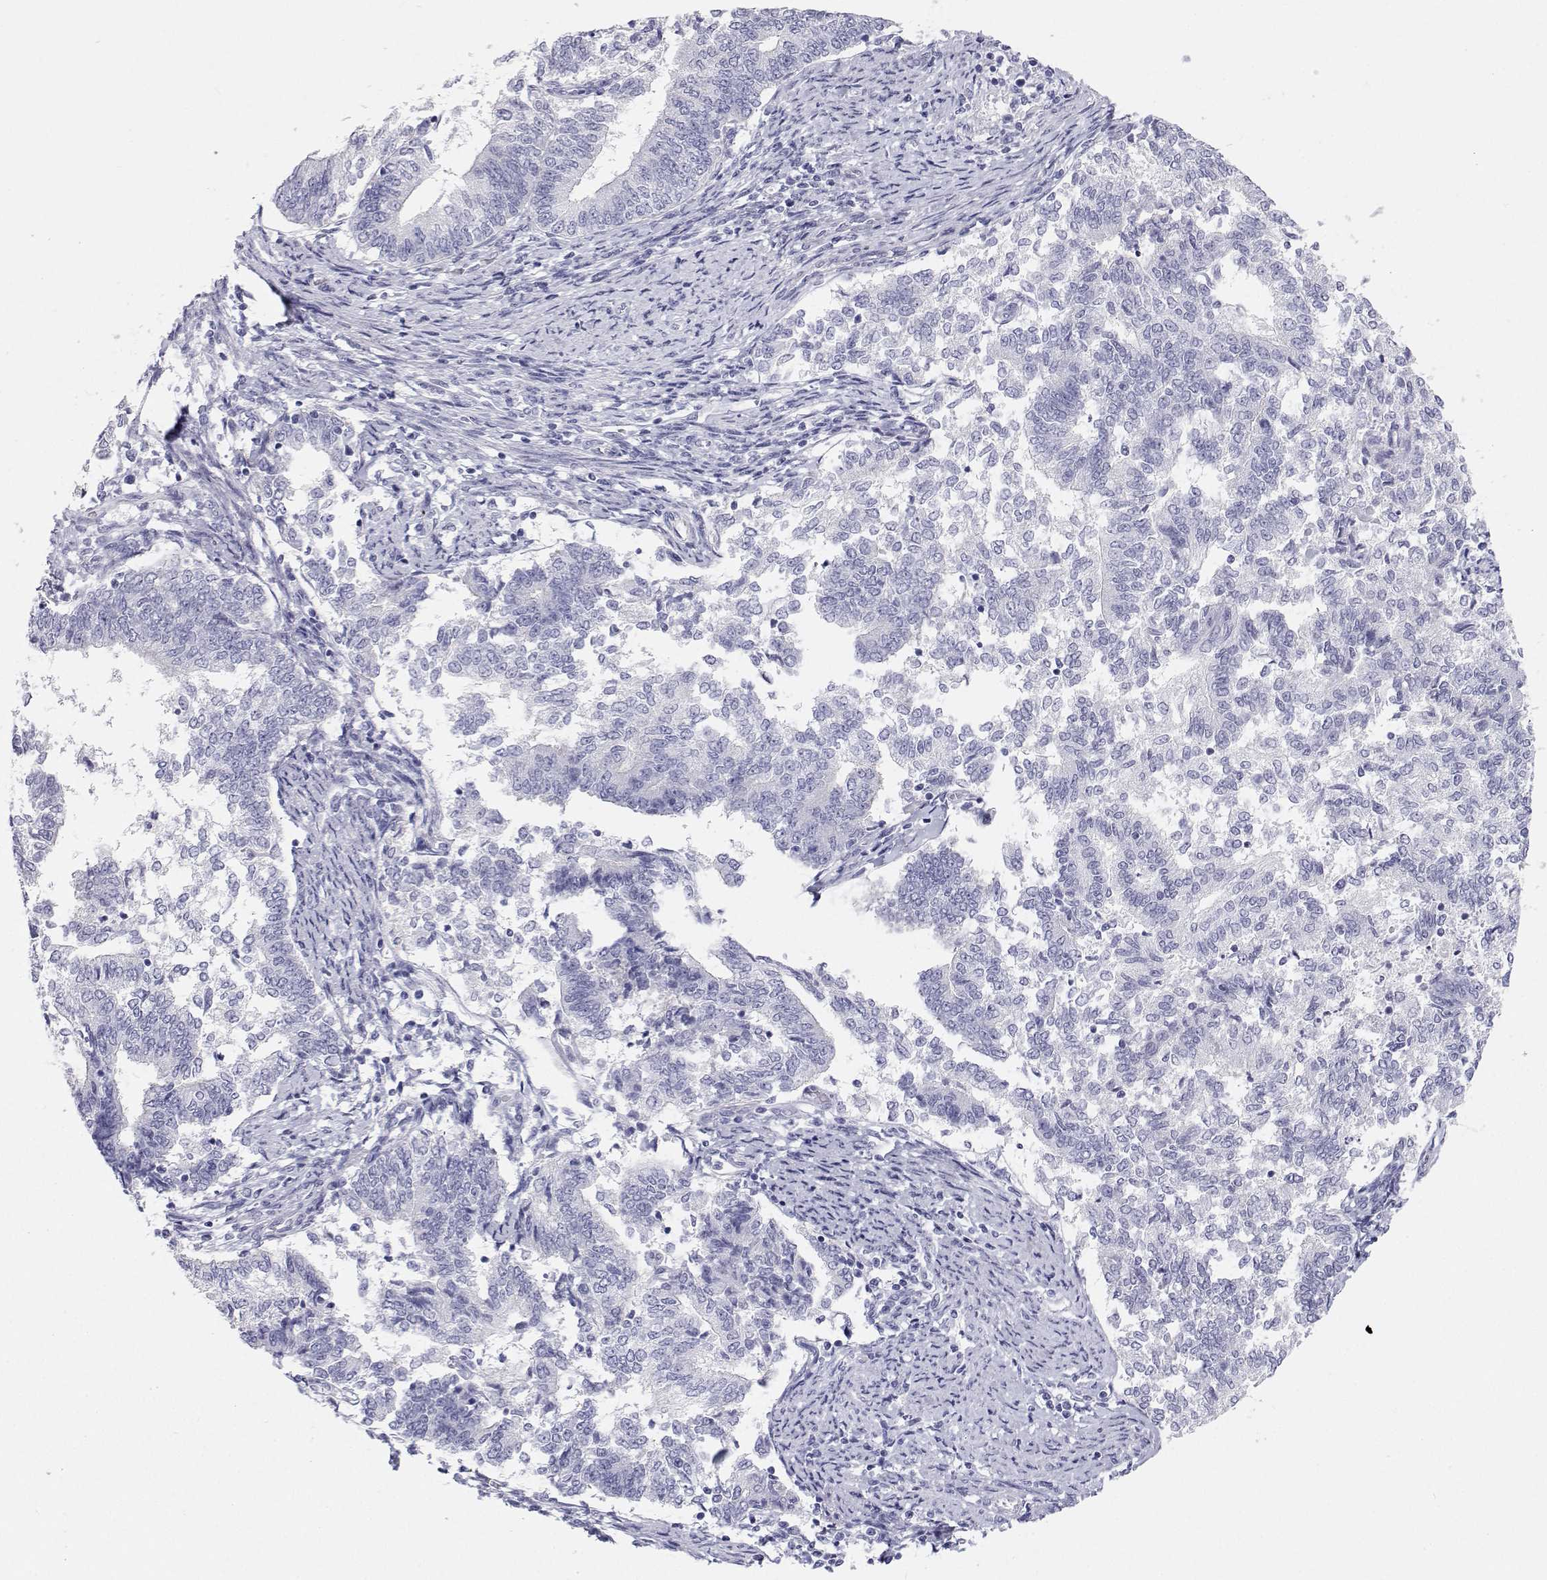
{"staining": {"intensity": "negative", "quantity": "none", "location": "none"}, "tissue": "endometrial cancer", "cell_type": "Tumor cells", "image_type": "cancer", "snomed": [{"axis": "morphology", "description": "Adenocarcinoma, NOS"}, {"axis": "topography", "description": "Endometrium"}], "caption": "Immunohistochemical staining of human endometrial cancer (adenocarcinoma) displays no significant expression in tumor cells.", "gene": "BHMT", "patient": {"sex": "female", "age": 65}}